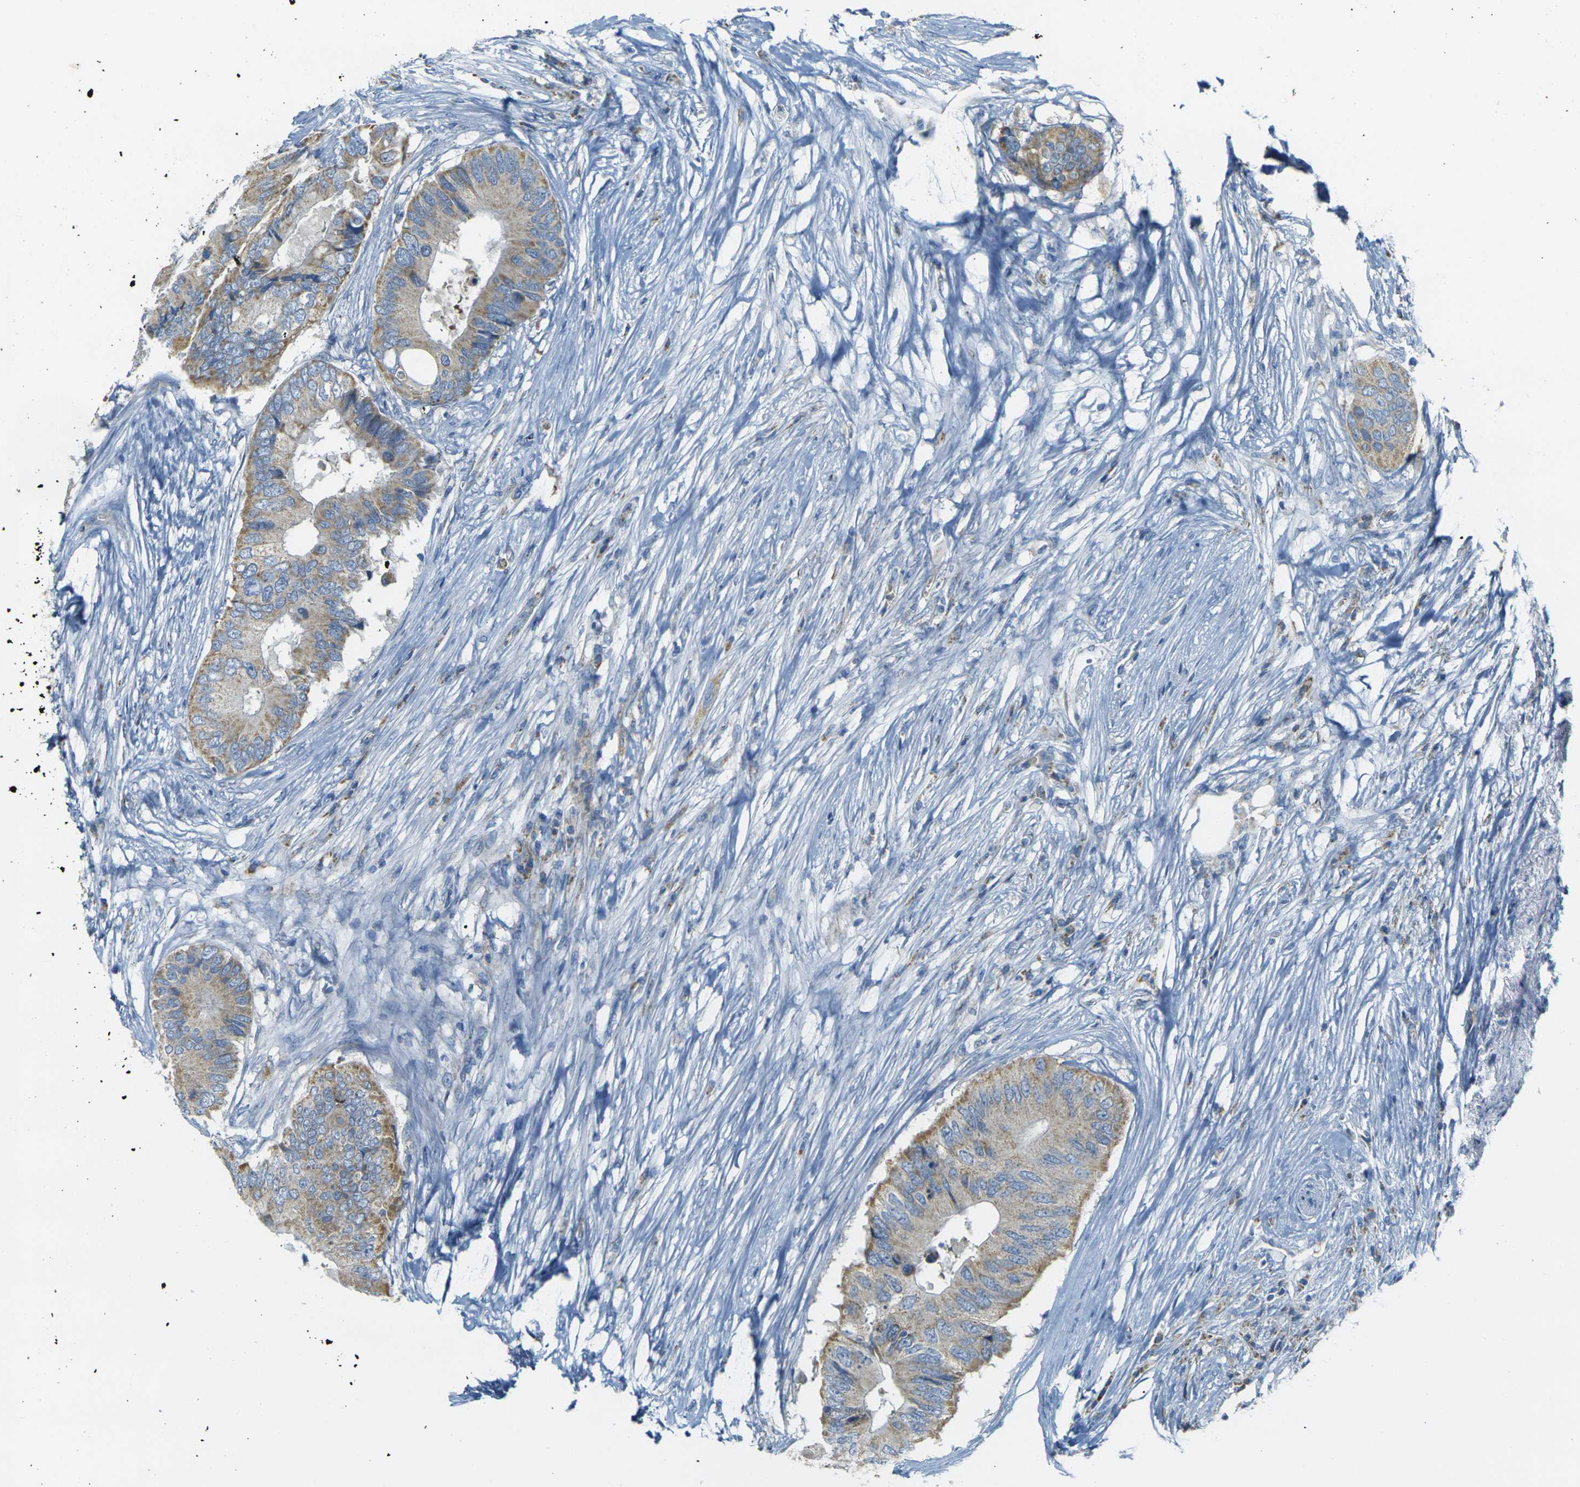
{"staining": {"intensity": "weak", "quantity": ">75%", "location": "cytoplasmic/membranous"}, "tissue": "colorectal cancer", "cell_type": "Tumor cells", "image_type": "cancer", "snomed": [{"axis": "morphology", "description": "Adenocarcinoma, NOS"}, {"axis": "topography", "description": "Colon"}], "caption": "Immunohistochemistry of adenocarcinoma (colorectal) reveals low levels of weak cytoplasmic/membranous positivity in approximately >75% of tumor cells.", "gene": "PARD6B", "patient": {"sex": "male", "age": 71}}